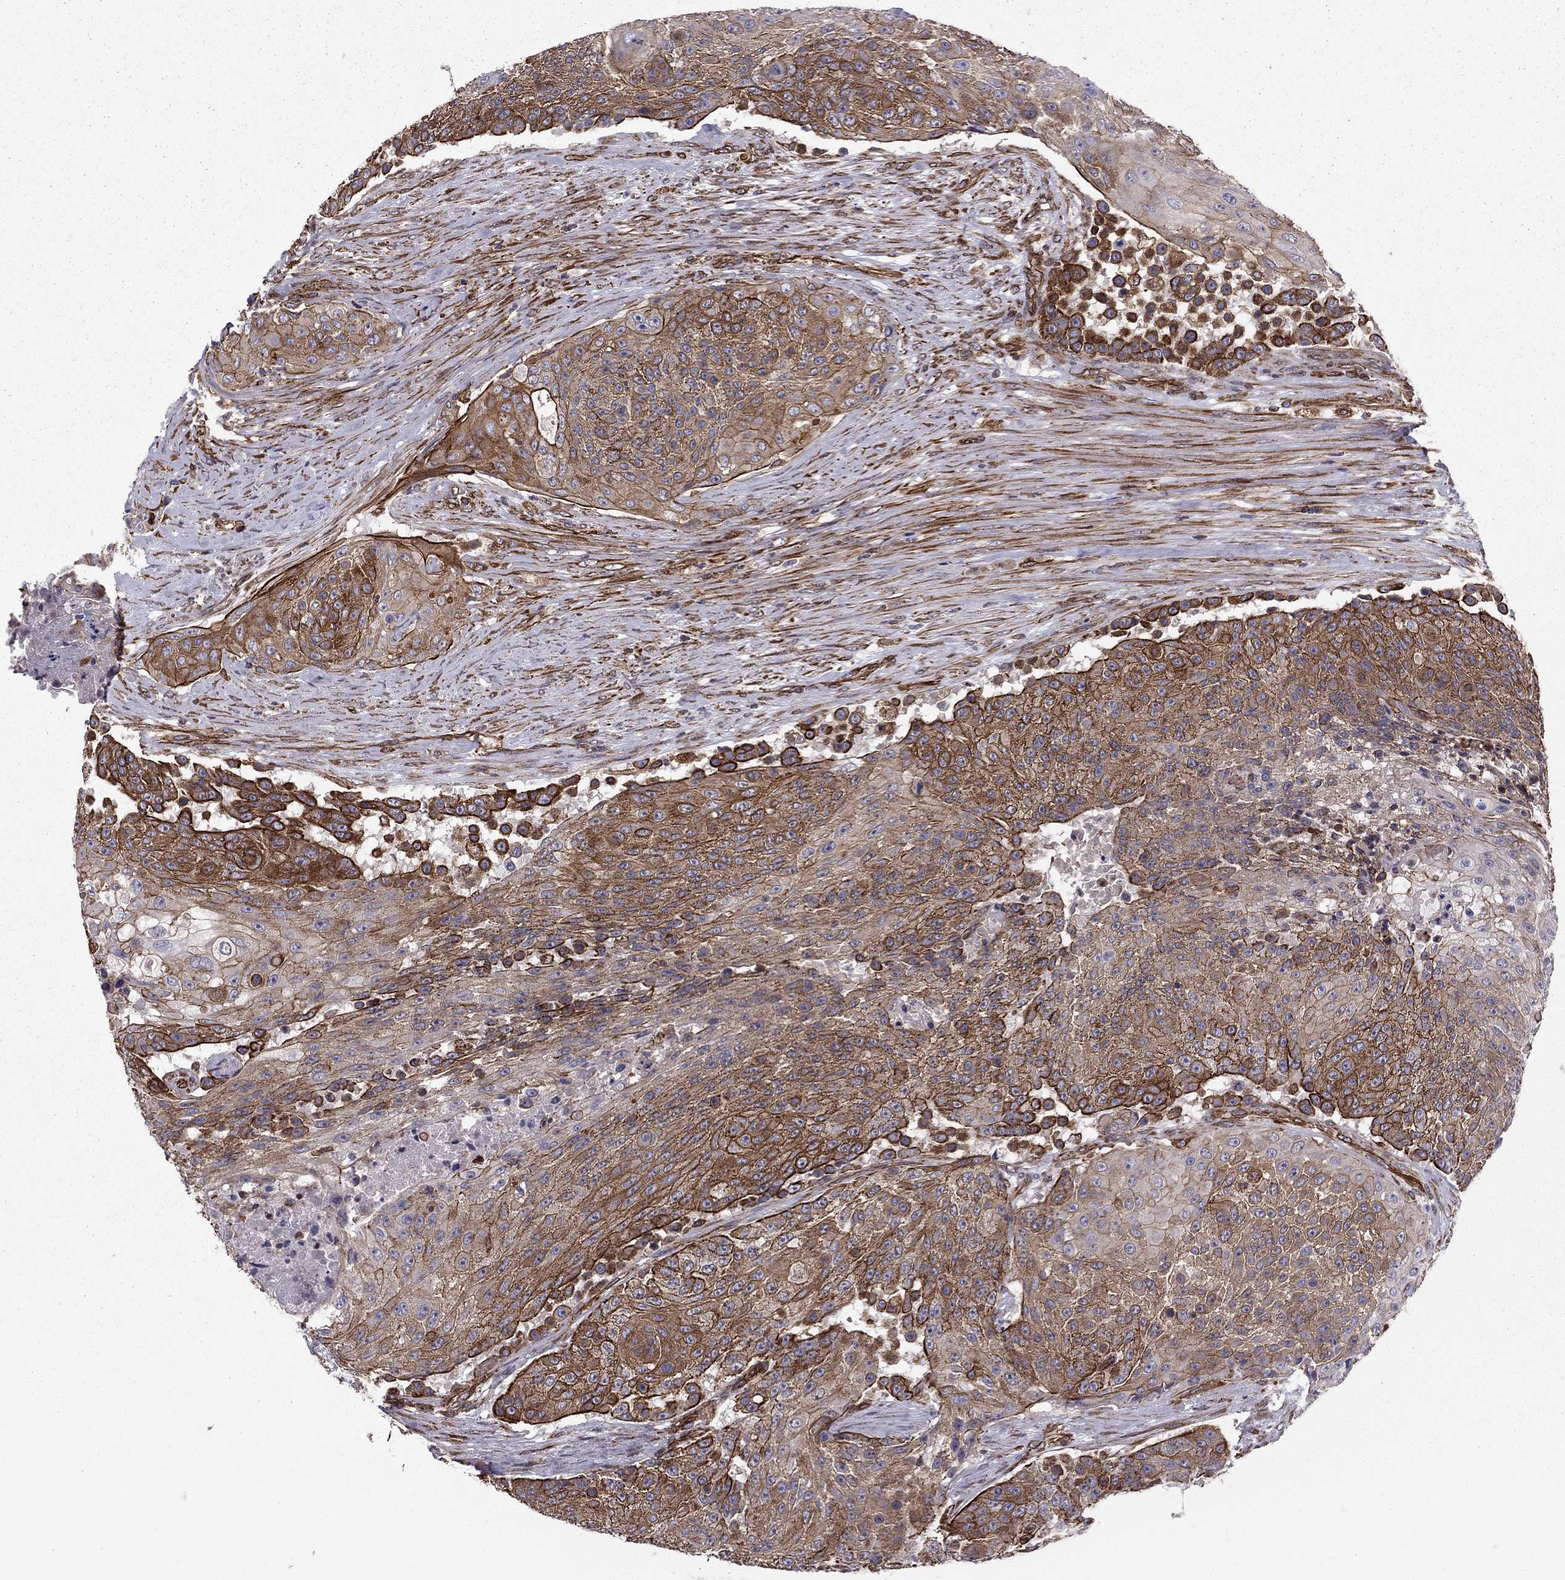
{"staining": {"intensity": "strong", "quantity": "25%-75%", "location": "cytoplasmic/membranous"}, "tissue": "urothelial cancer", "cell_type": "Tumor cells", "image_type": "cancer", "snomed": [{"axis": "morphology", "description": "Urothelial carcinoma, High grade"}, {"axis": "topography", "description": "Urinary bladder"}], "caption": "Immunohistochemical staining of human urothelial cancer exhibits strong cytoplasmic/membranous protein expression in approximately 25%-75% of tumor cells.", "gene": "SHMT1", "patient": {"sex": "female", "age": 63}}